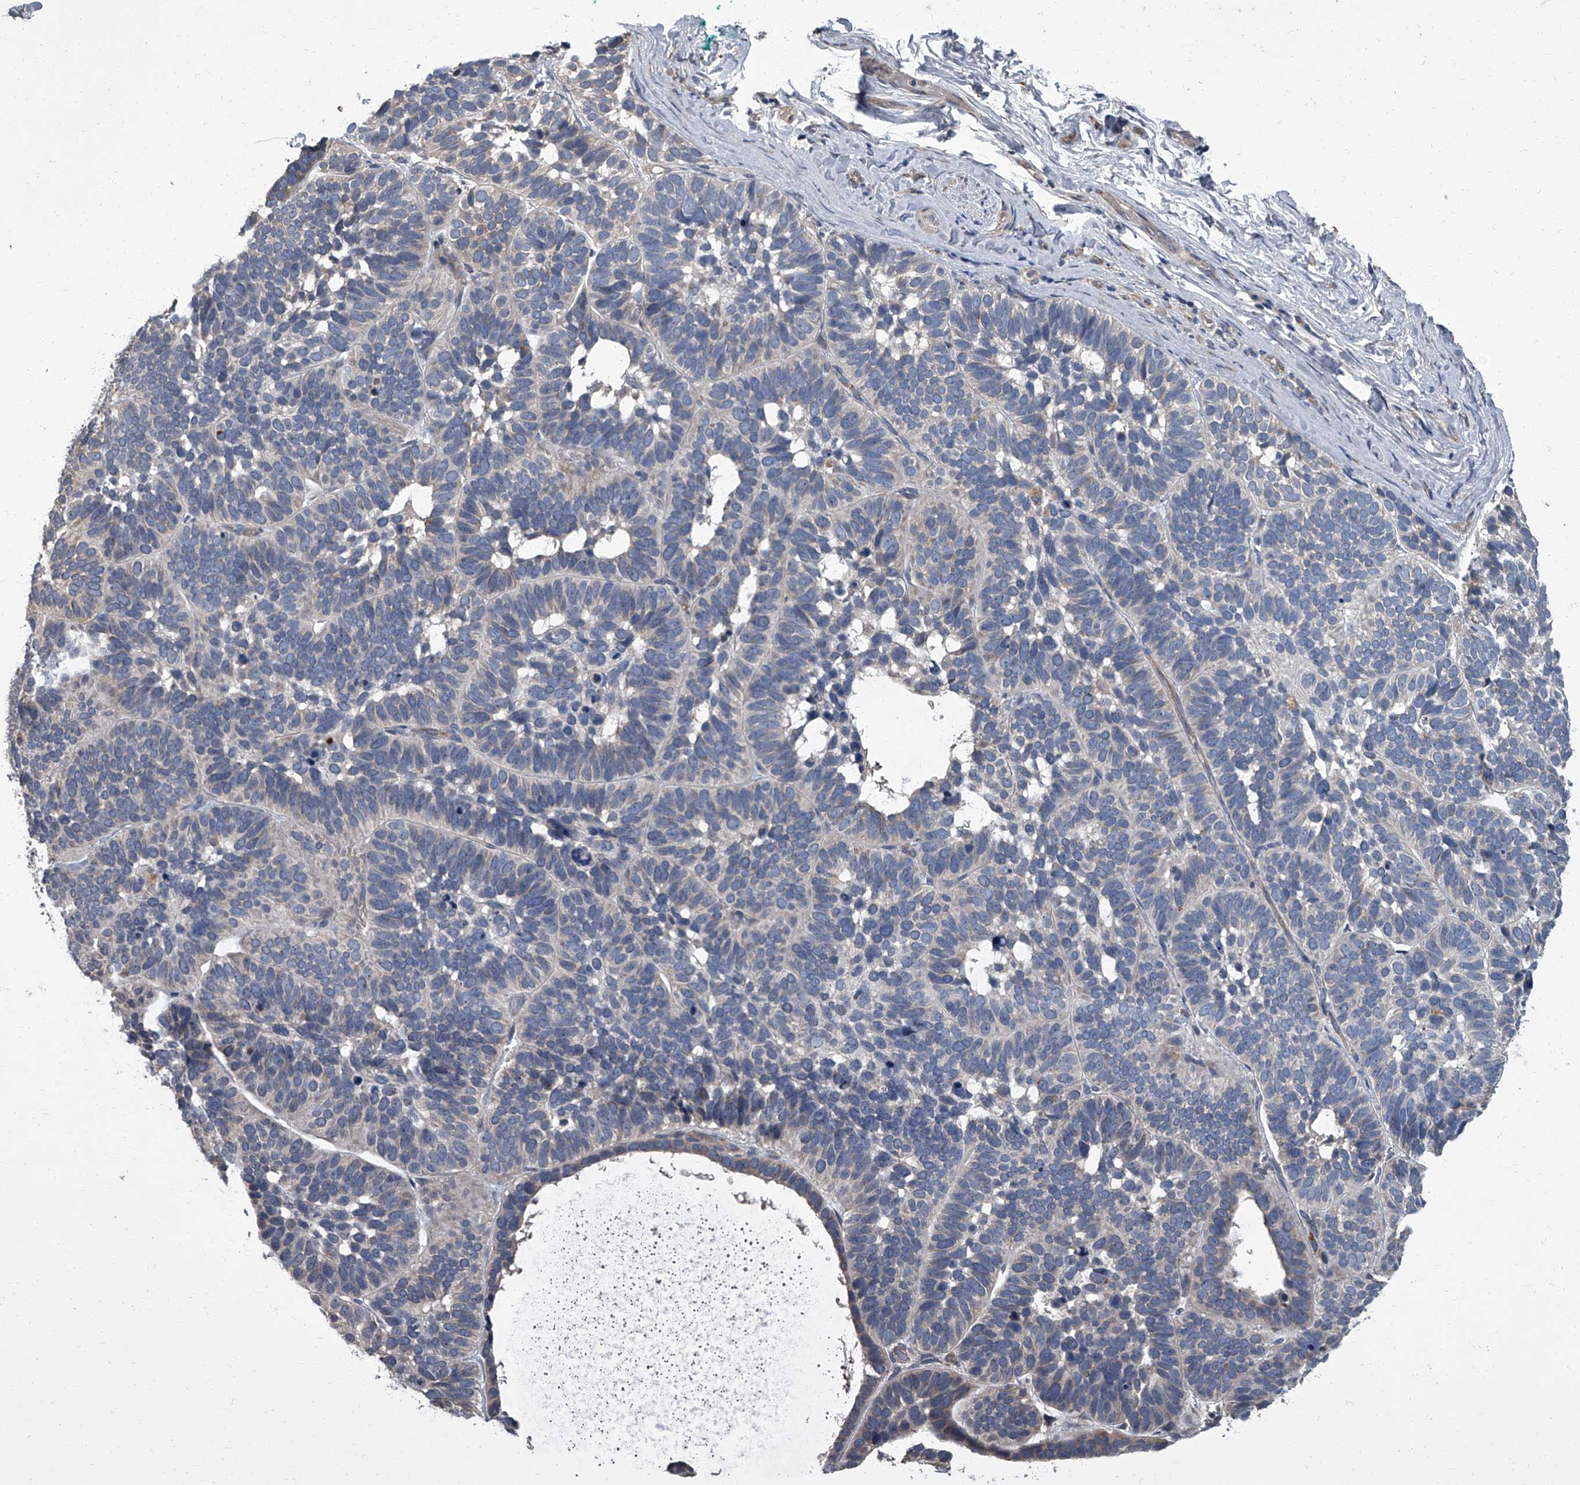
{"staining": {"intensity": "negative", "quantity": "none", "location": "none"}, "tissue": "skin cancer", "cell_type": "Tumor cells", "image_type": "cancer", "snomed": [{"axis": "morphology", "description": "Basal cell carcinoma"}, {"axis": "topography", "description": "Skin"}], "caption": "This is an immunohistochemistry (IHC) photomicrograph of skin cancer (basal cell carcinoma). There is no staining in tumor cells.", "gene": "SIRT4", "patient": {"sex": "male", "age": 62}}